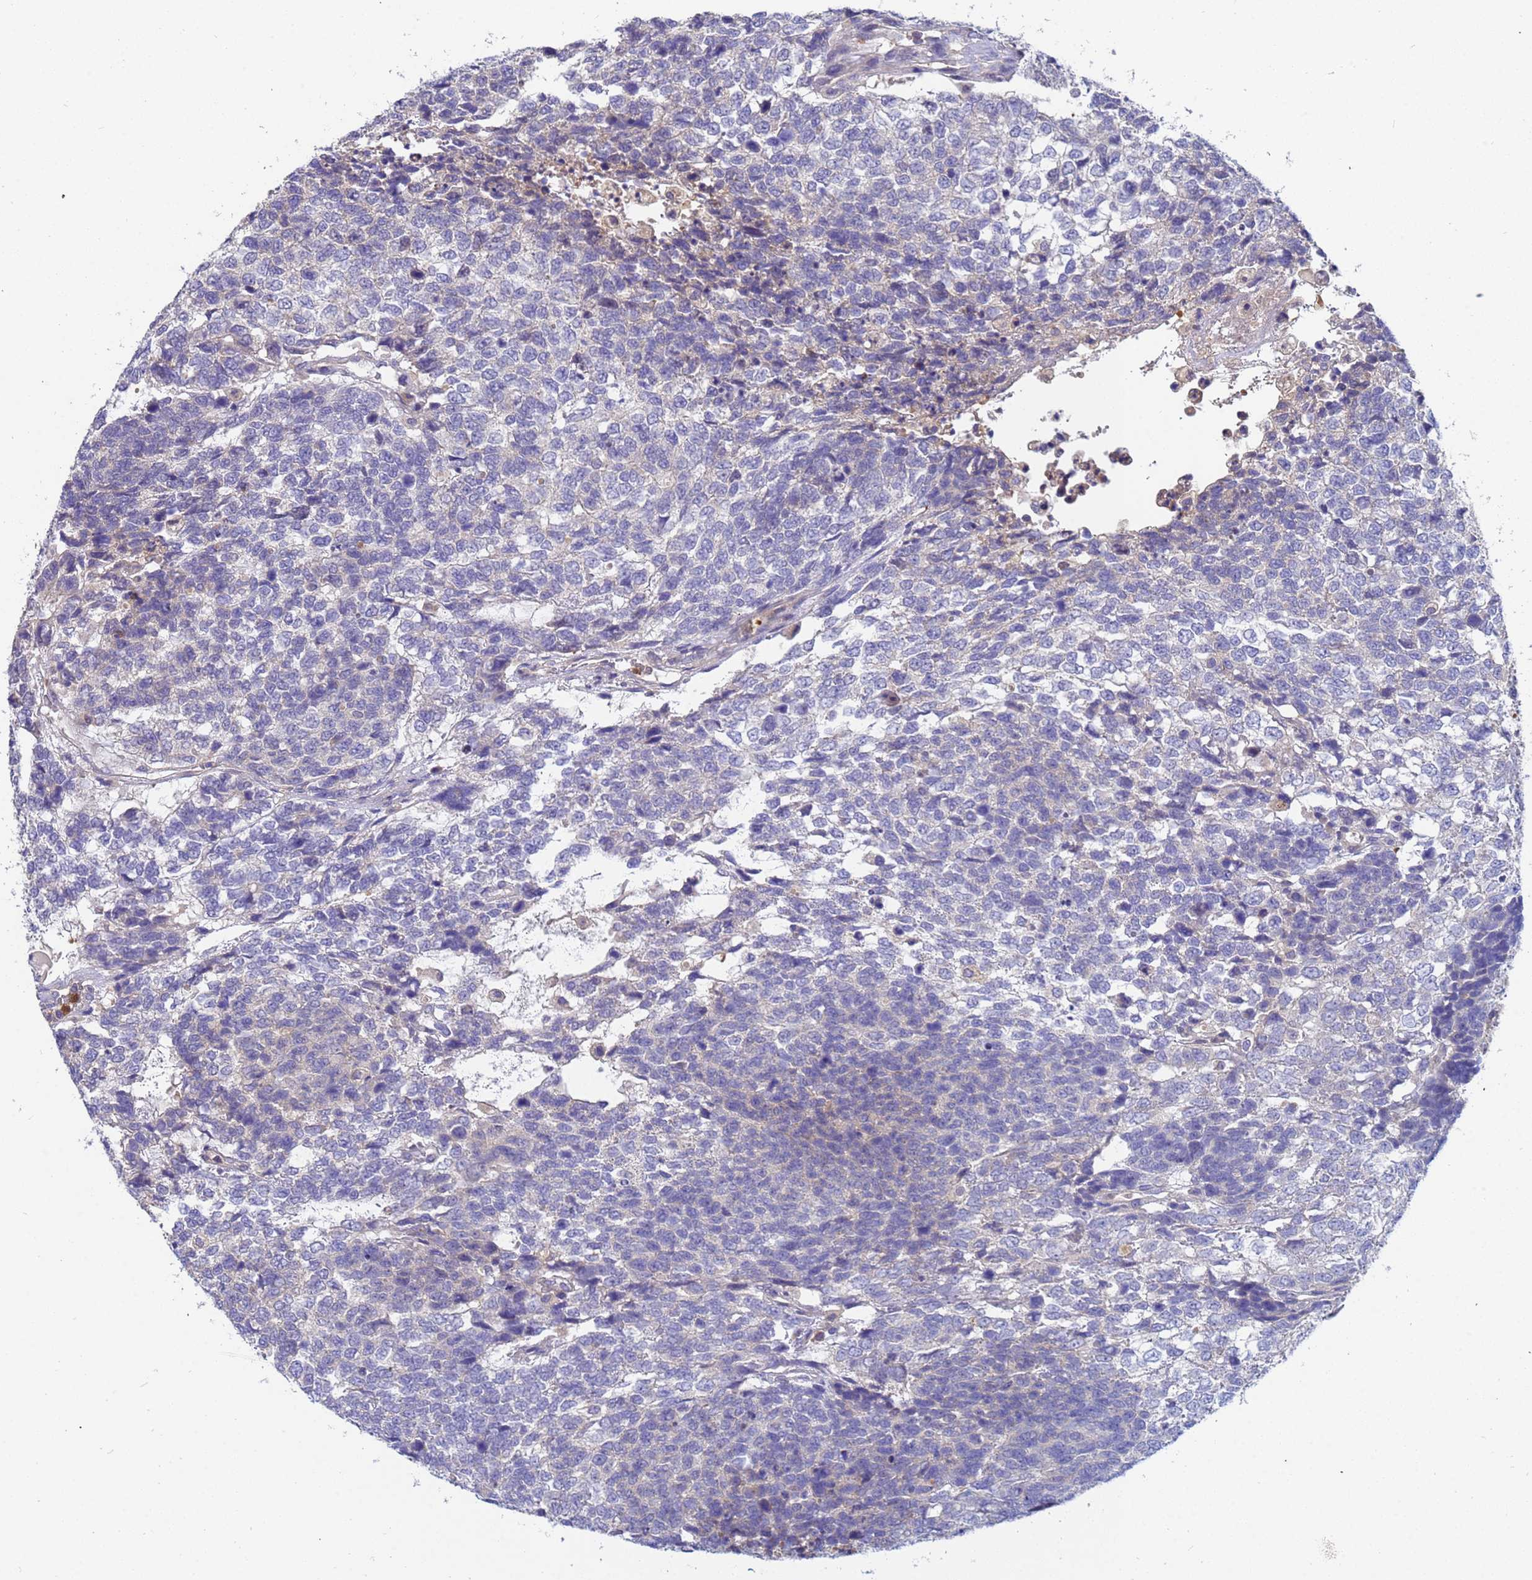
{"staining": {"intensity": "negative", "quantity": "none", "location": "none"}, "tissue": "testis cancer", "cell_type": "Tumor cells", "image_type": "cancer", "snomed": [{"axis": "morphology", "description": "Carcinoma, Embryonal, NOS"}, {"axis": "topography", "description": "Testis"}], "caption": "Testis cancer stained for a protein using IHC demonstrates no staining tumor cells.", "gene": "TTLL11", "patient": {"sex": "male", "age": 23}}